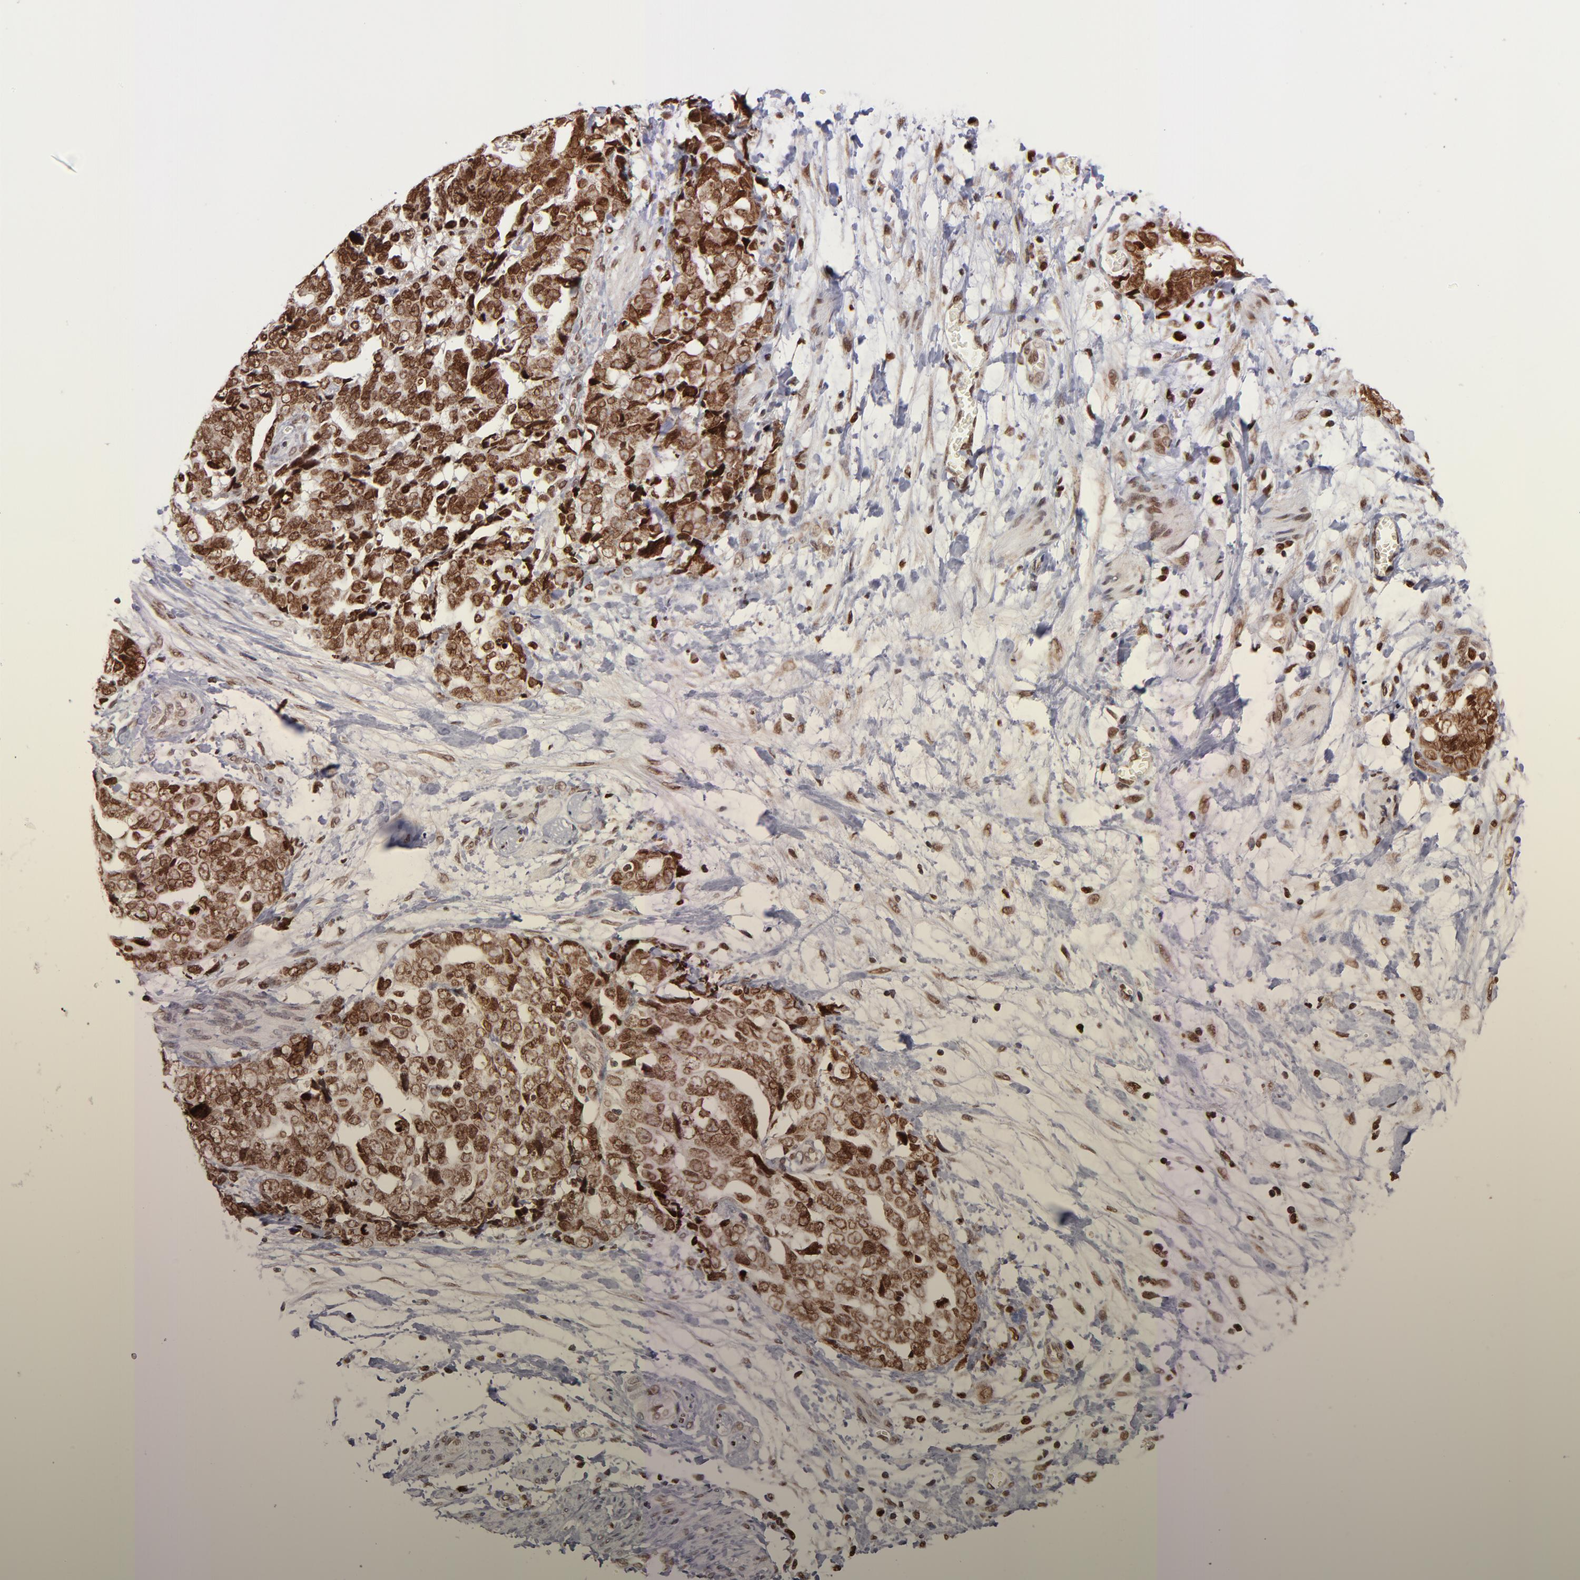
{"staining": {"intensity": "moderate", "quantity": ">75%", "location": "cytoplasmic/membranous,nuclear"}, "tissue": "ovarian cancer", "cell_type": "Tumor cells", "image_type": "cancer", "snomed": [{"axis": "morphology", "description": "Normal tissue, NOS"}, {"axis": "morphology", "description": "Cystadenocarcinoma, serous, NOS"}, {"axis": "topography", "description": "Fallopian tube"}, {"axis": "topography", "description": "Ovary"}], "caption": "Immunohistochemical staining of serous cystadenocarcinoma (ovarian) reveals medium levels of moderate cytoplasmic/membranous and nuclear protein expression in about >75% of tumor cells. (DAB (3,3'-diaminobenzidine) = brown stain, brightfield microscopy at high magnification).", "gene": "TOP1MT", "patient": {"sex": "female", "age": 56}}